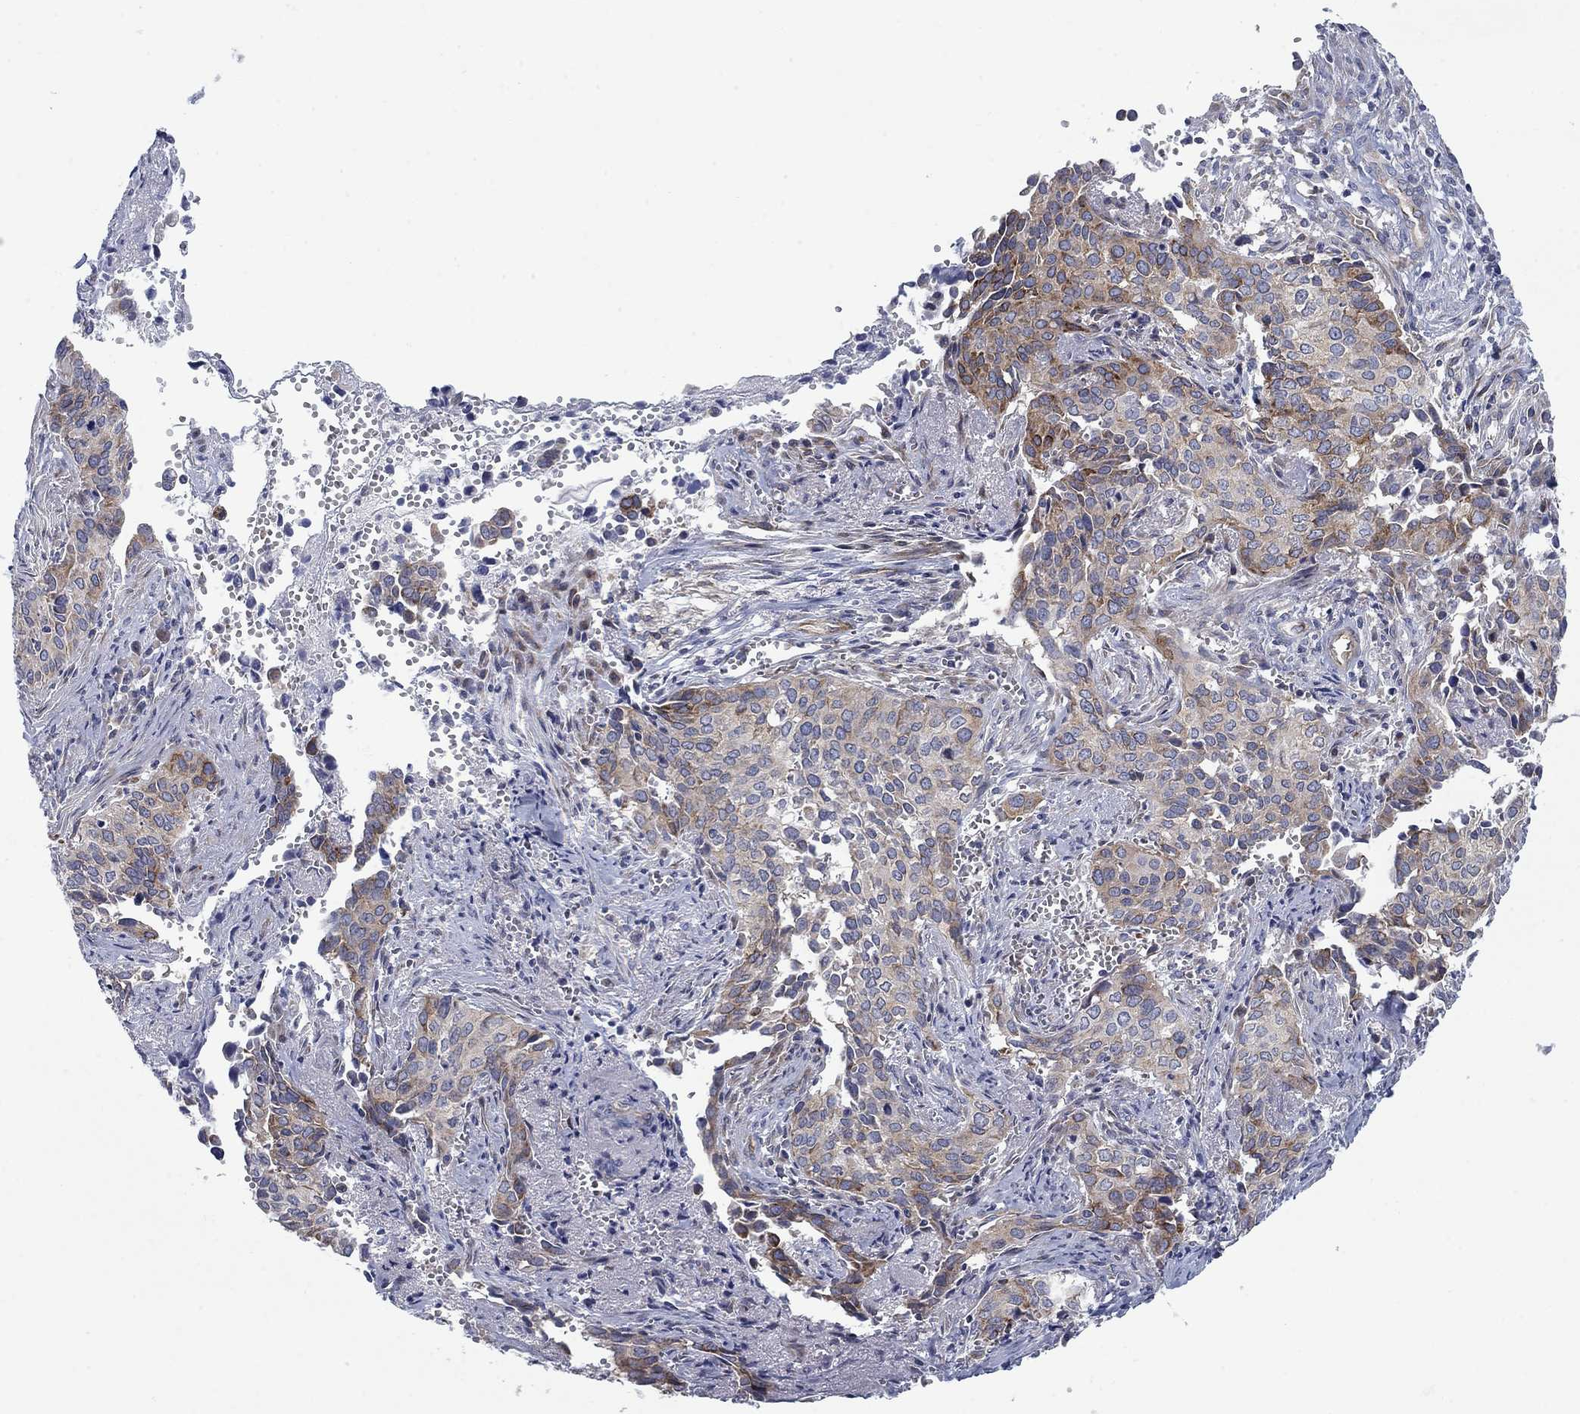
{"staining": {"intensity": "strong", "quantity": "<25%", "location": "cytoplasmic/membranous"}, "tissue": "cervical cancer", "cell_type": "Tumor cells", "image_type": "cancer", "snomed": [{"axis": "morphology", "description": "Squamous cell carcinoma, NOS"}, {"axis": "topography", "description": "Cervix"}], "caption": "Approximately <25% of tumor cells in cervical cancer demonstrate strong cytoplasmic/membranous protein staining as visualized by brown immunohistochemical staining.", "gene": "FXR1", "patient": {"sex": "female", "age": 29}}